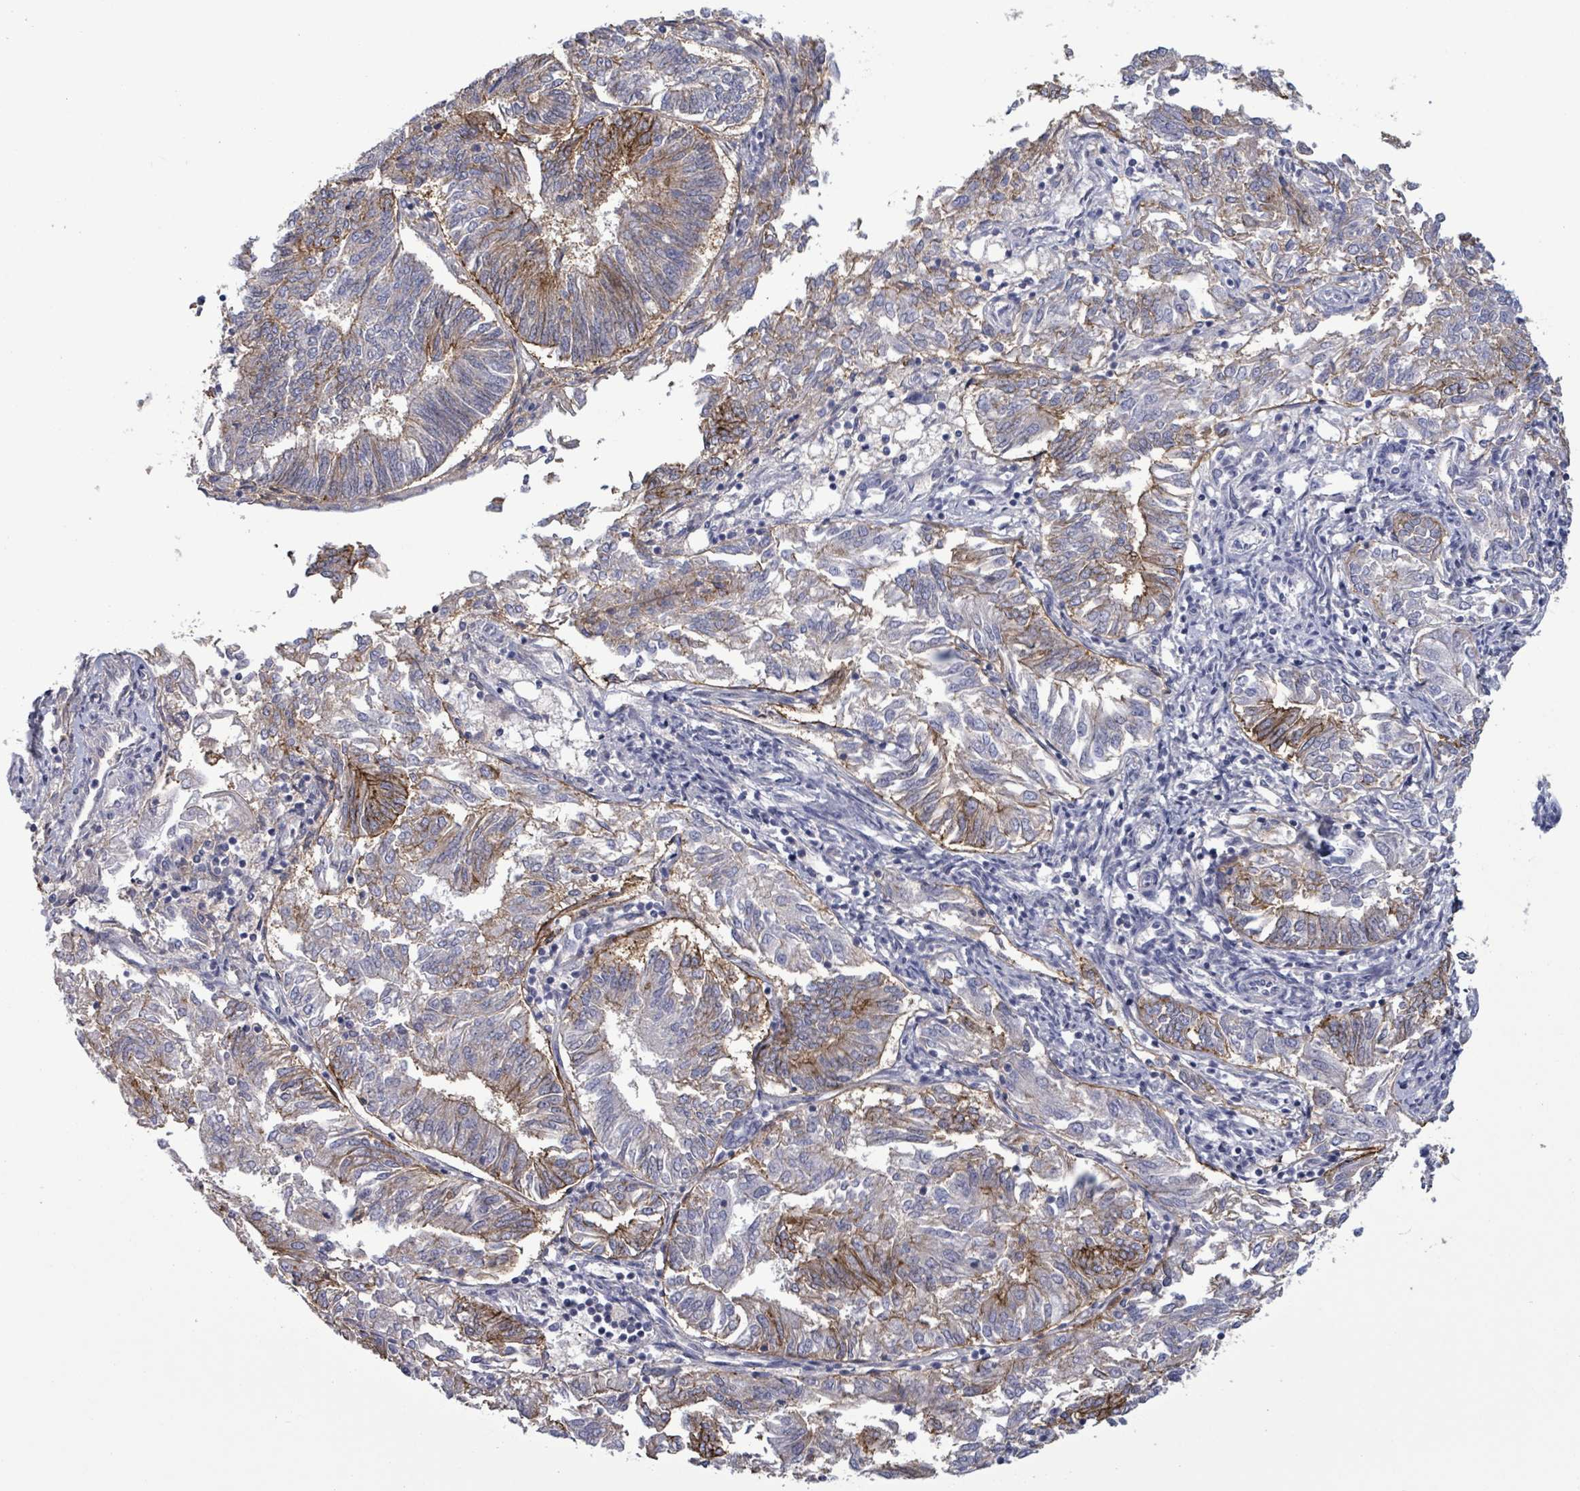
{"staining": {"intensity": "moderate", "quantity": "25%-75%", "location": "cytoplasmic/membranous"}, "tissue": "endometrial cancer", "cell_type": "Tumor cells", "image_type": "cancer", "snomed": [{"axis": "morphology", "description": "Adenocarcinoma, NOS"}, {"axis": "topography", "description": "Endometrium"}], "caption": "This micrograph exhibits endometrial adenocarcinoma stained with immunohistochemistry to label a protein in brown. The cytoplasmic/membranous of tumor cells show moderate positivity for the protein. Nuclei are counter-stained blue.", "gene": "BSG", "patient": {"sex": "female", "age": 58}}